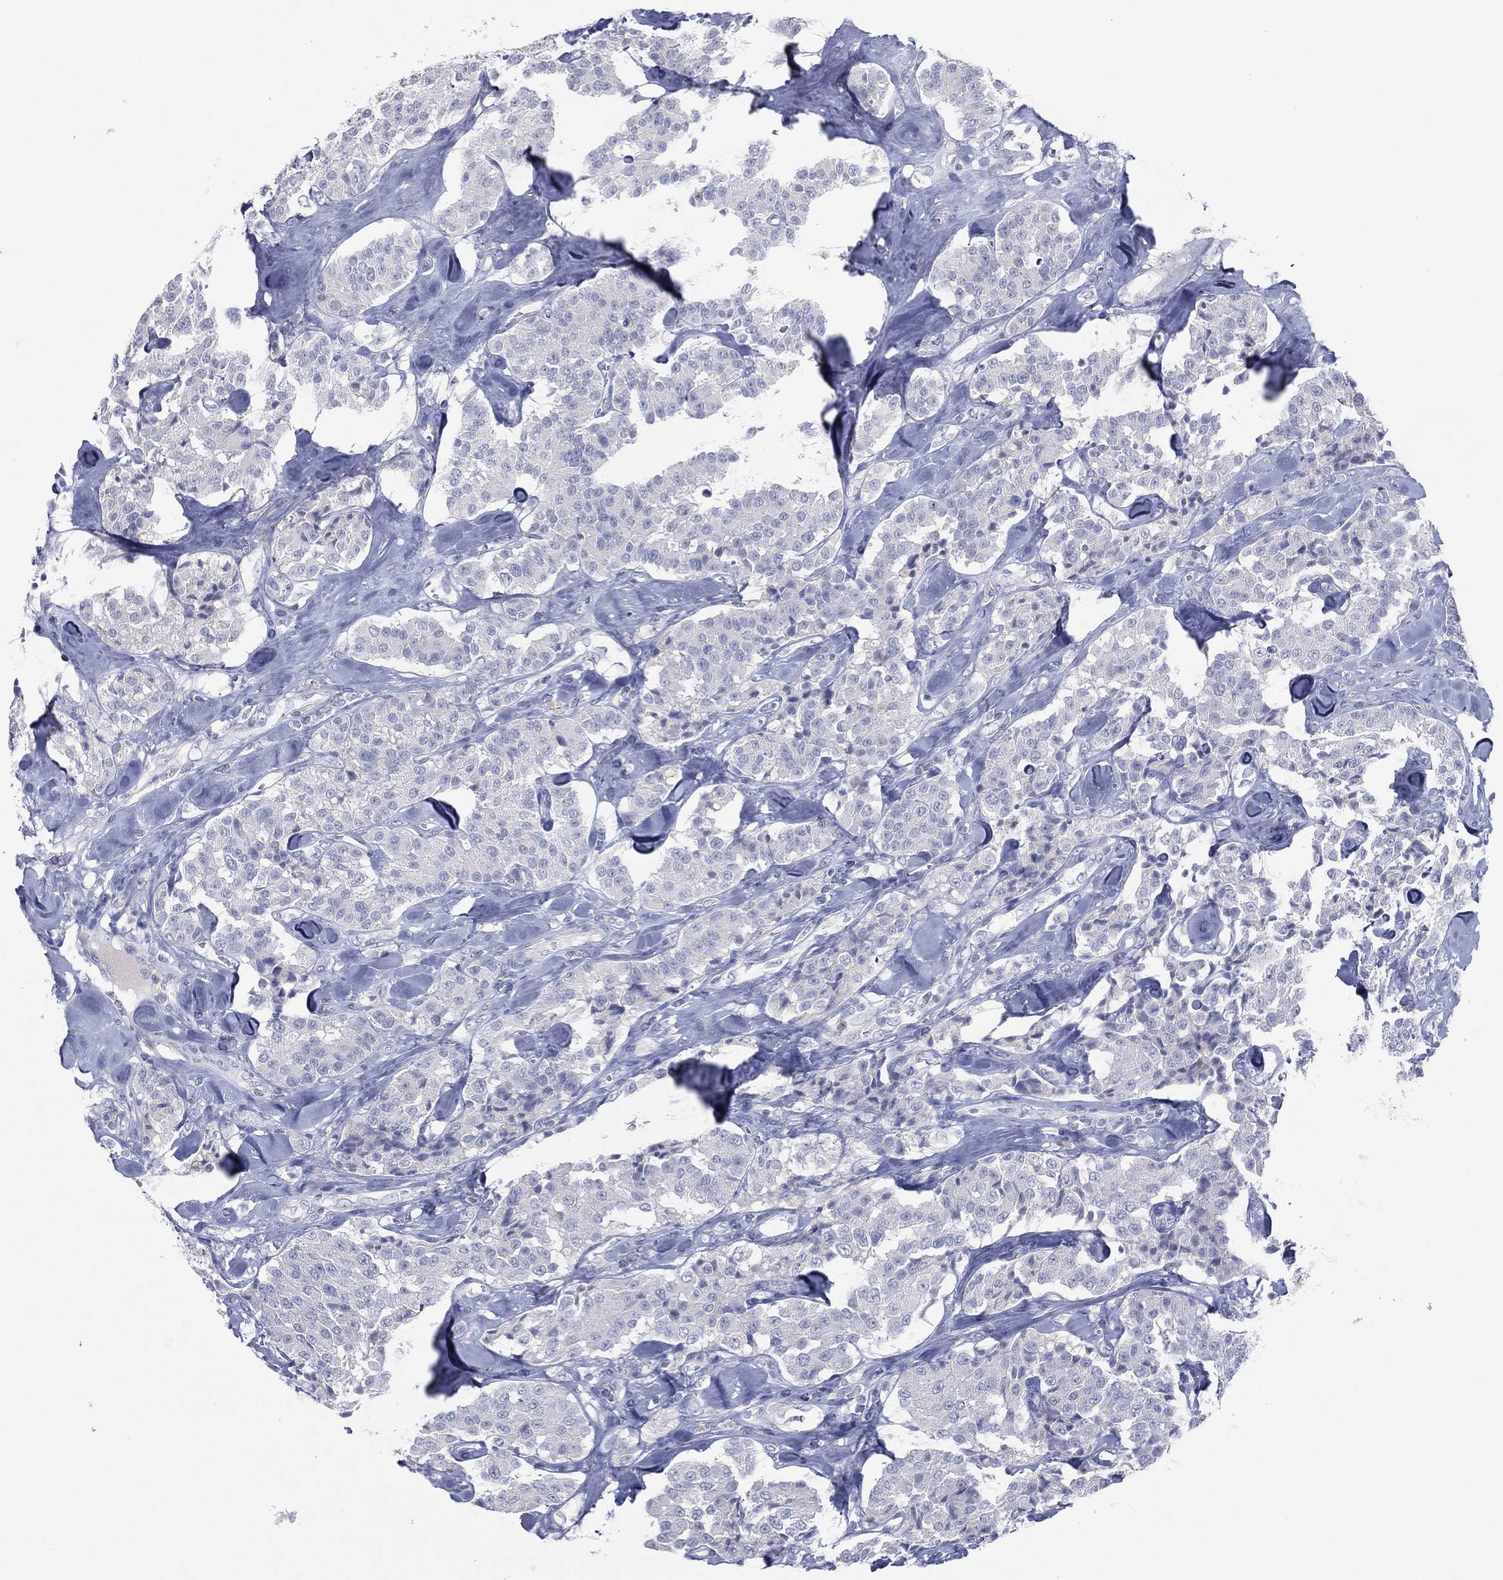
{"staining": {"intensity": "negative", "quantity": "none", "location": "none"}, "tissue": "carcinoid", "cell_type": "Tumor cells", "image_type": "cancer", "snomed": [{"axis": "morphology", "description": "Carcinoid, malignant, NOS"}, {"axis": "topography", "description": "Pancreas"}], "caption": "The photomicrograph demonstrates no staining of tumor cells in carcinoid. Nuclei are stained in blue.", "gene": "CPT1B", "patient": {"sex": "male", "age": 41}}